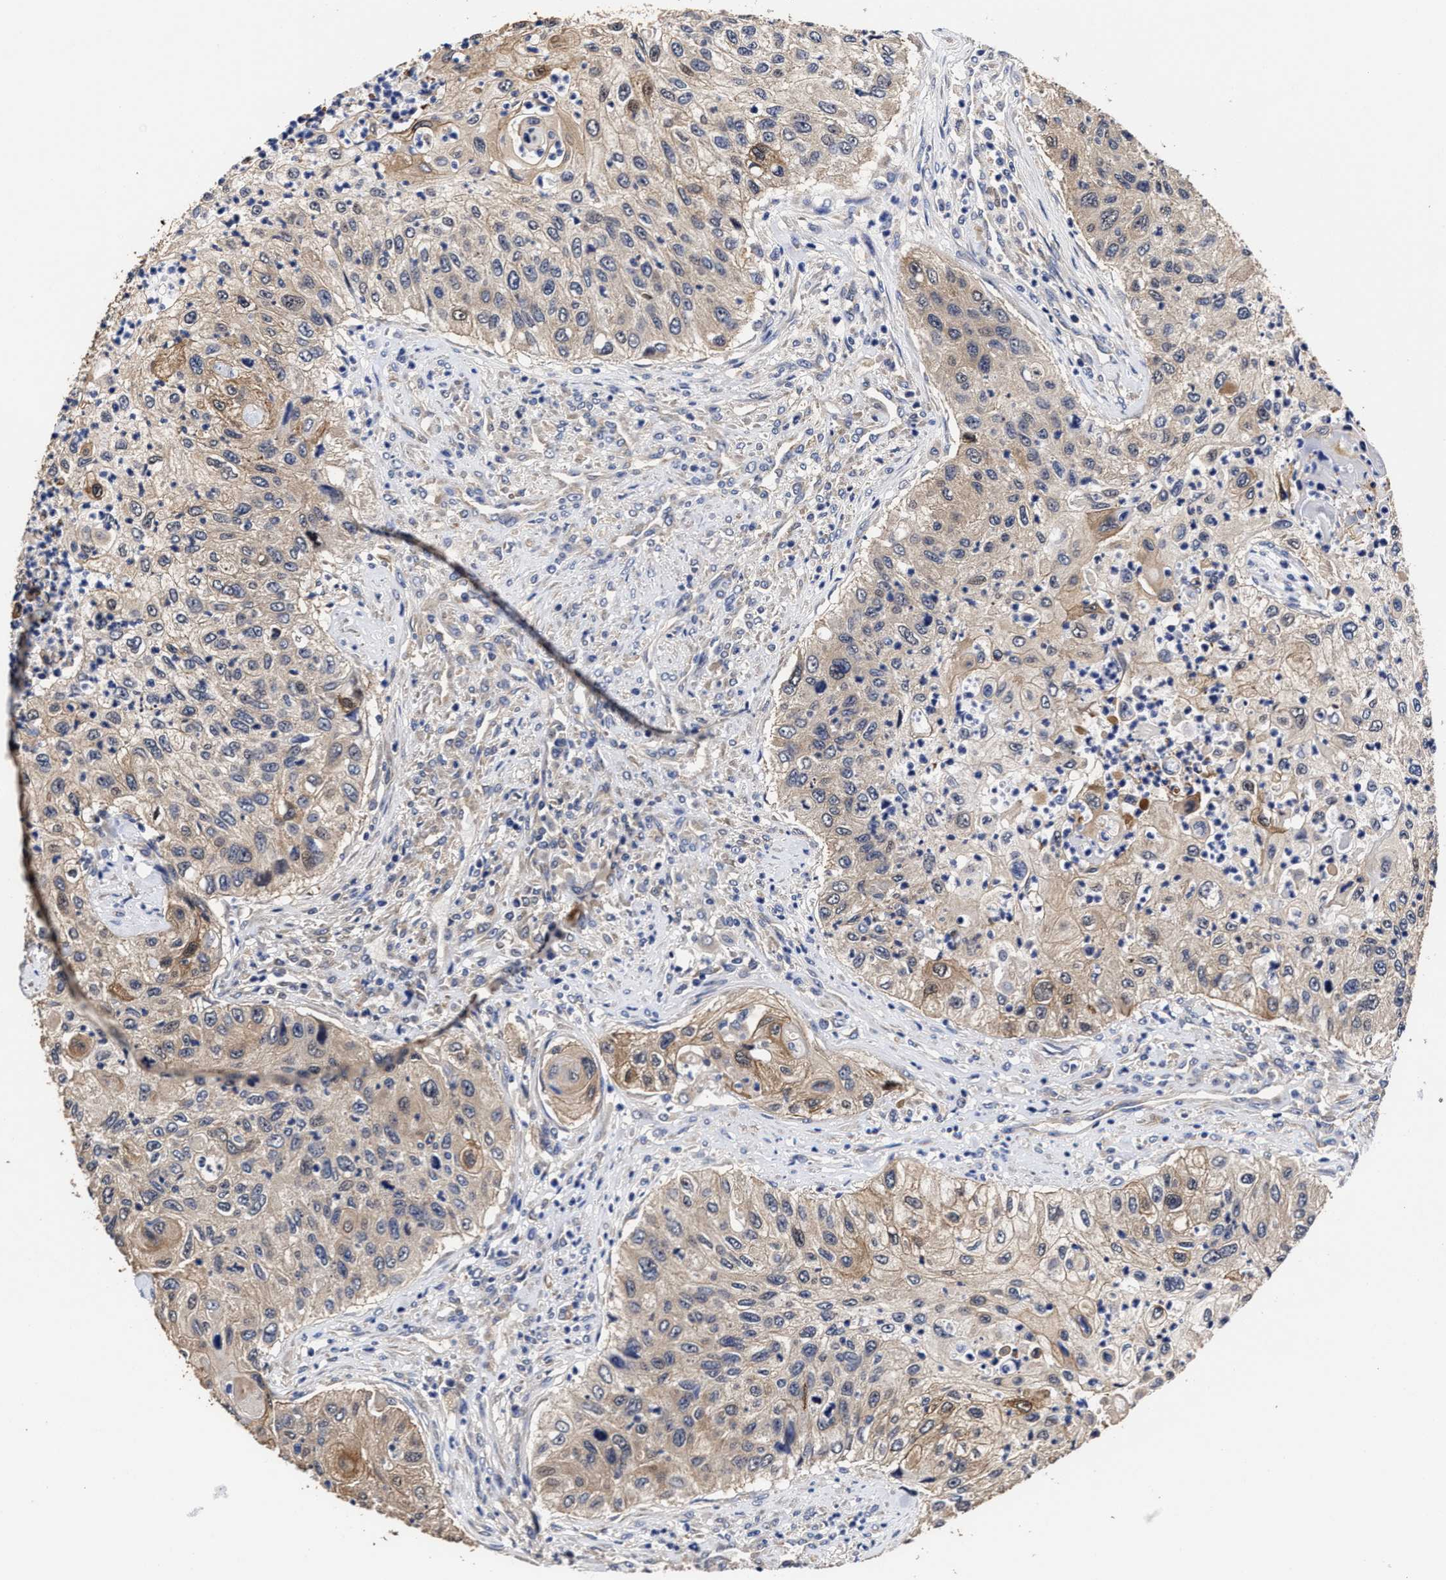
{"staining": {"intensity": "moderate", "quantity": "<25%", "location": "cytoplasmic/membranous"}, "tissue": "urothelial cancer", "cell_type": "Tumor cells", "image_type": "cancer", "snomed": [{"axis": "morphology", "description": "Urothelial carcinoma, High grade"}, {"axis": "topography", "description": "Urinary bladder"}], "caption": "Immunohistochemistry (DAB (3,3'-diaminobenzidine)) staining of human high-grade urothelial carcinoma exhibits moderate cytoplasmic/membranous protein expression in about <25% of tumor cells.", "gene": "SOCS5", "patient": {"sex": "female", "age": 60}}